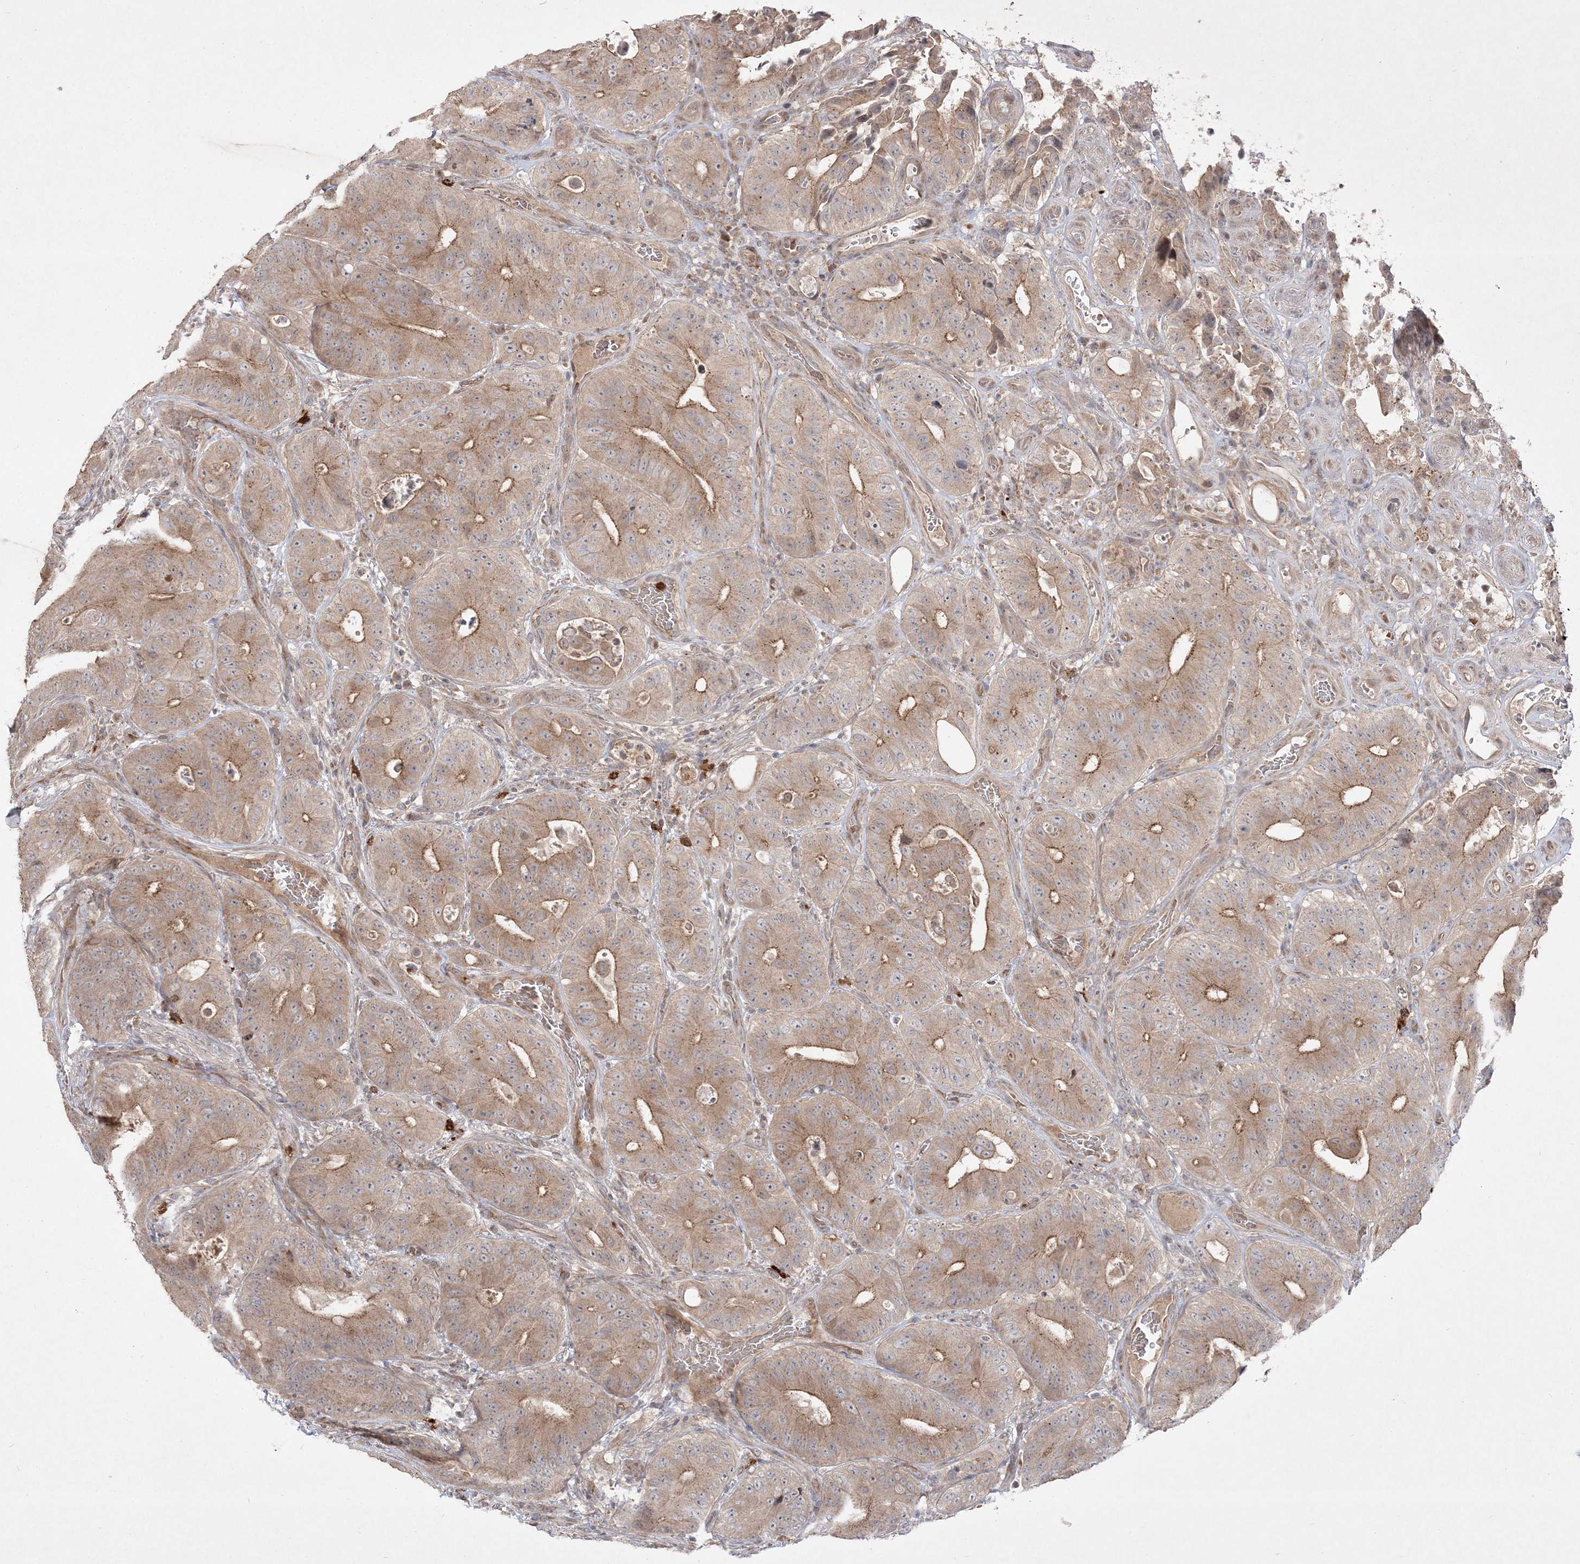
{"staining": {"intensity": "moderate", "quantity": ">75%", "location": "cytoplasmic/membranous"}, "tissue": "colorectal cancer", "cell_type": "Tumor cells", "image_type": "cancer", "snomed": [{"axis": "morphology", "description": "Adenocarcinoma, NOS"}, {"axis": "topography", "description": "Colon"}], "caption": "There is medium levels of moderate cytoplasmic/membranous positivity in tumor cells of colorectal cancer (adenocarcinoma), as demonstrated by immunohistochemical staining (brown color).", "gene": "CLNK", "patient": {"sex": "male", "age": 83}}